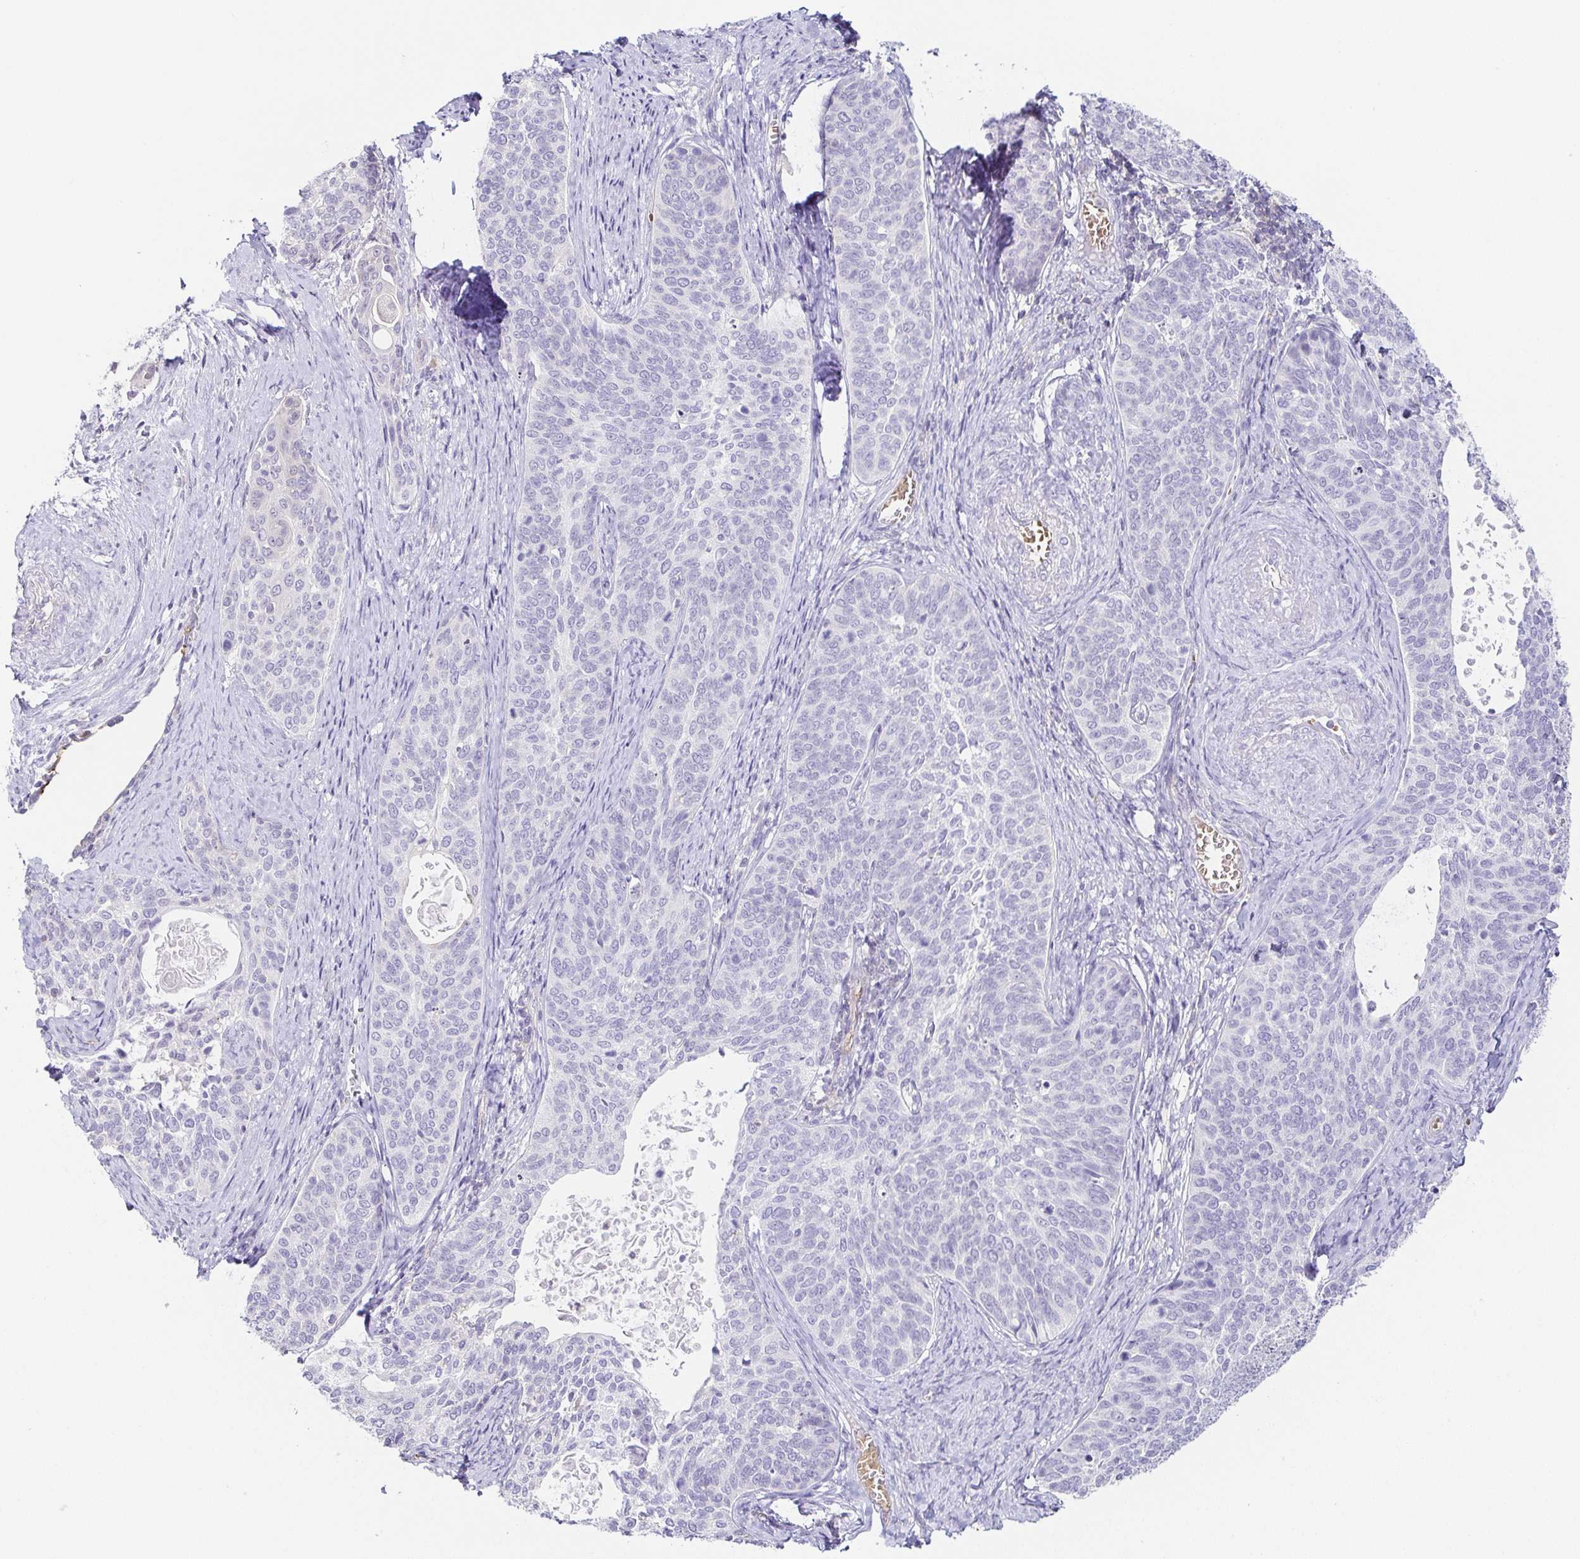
{"staining": {"intensity": "negative", "quantity": "none", "location": "none"}, "tissue": "cervical cancer", "cell_type": "Tumor cells", "image_type": "cancer", "snomed": [{"axis": "morphology", "description": "Squamous cell carcinoma, NOS"}, {"axis": "topography", "description": "Cervix"}], "caption": "Squamous cell carcinoma (cervical) stained for a protein using IHC reveals no positivity tumor cells.", "gene": "FAM162B", "patient": {"sex": "female", "age": 69}}